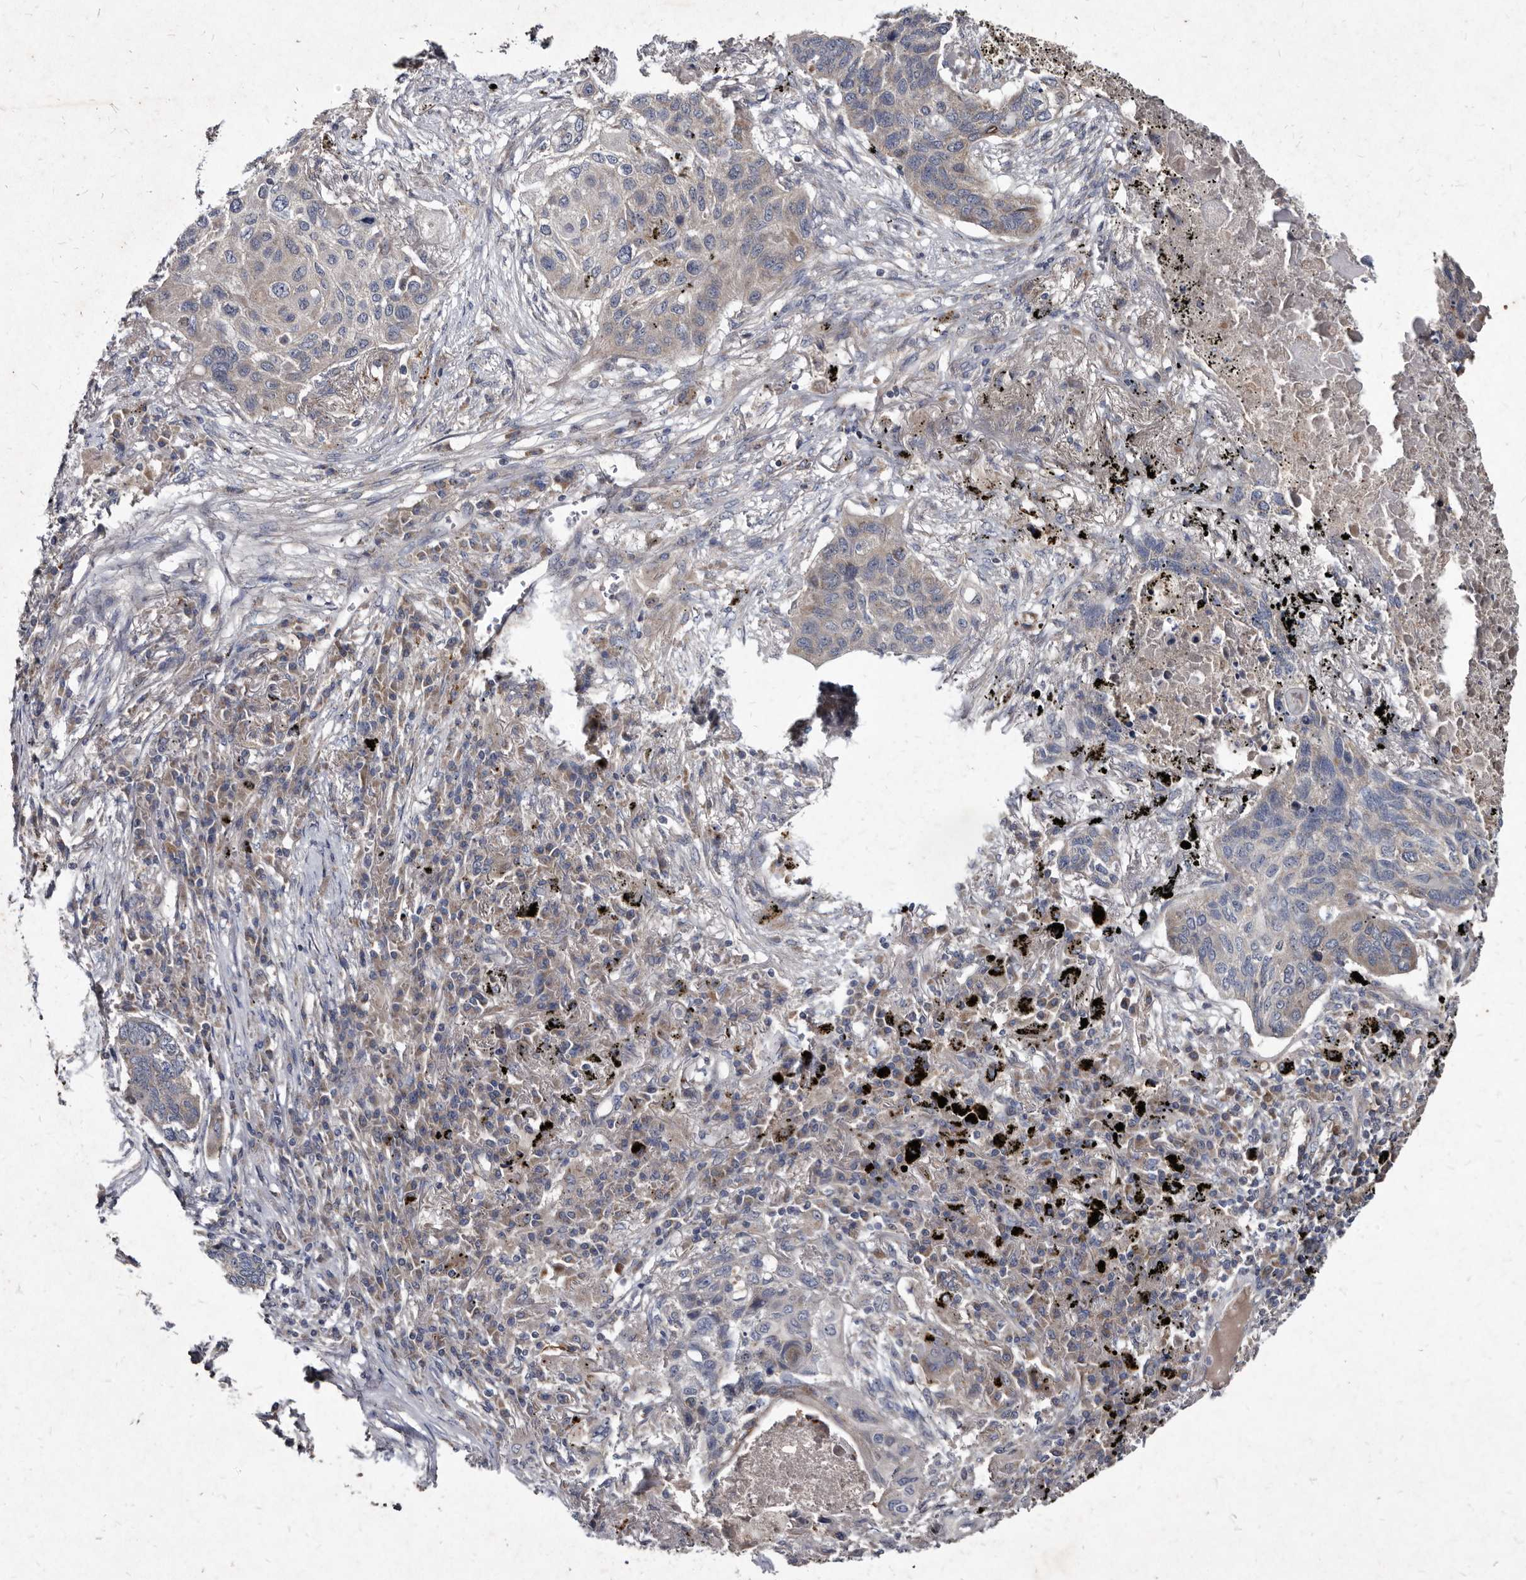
{"staining": {"intensity": "negative", "quantity": "none", "location": "none"}, "tissue": "lung cancer", "cell_type": "Tumor cells", "image_type": "cancer", "snomed": [{"axis": "morphology", "description": "Squamous cell carcinoma, NOS"}, {"axis": "topography", "description": "Lung"}], "caption": "Tumor cells are negative for brown protein staining in squamous cell carcinoma (lung).", "gene": "YPEL3", "patient": {"sex": "female", "age": 63}}